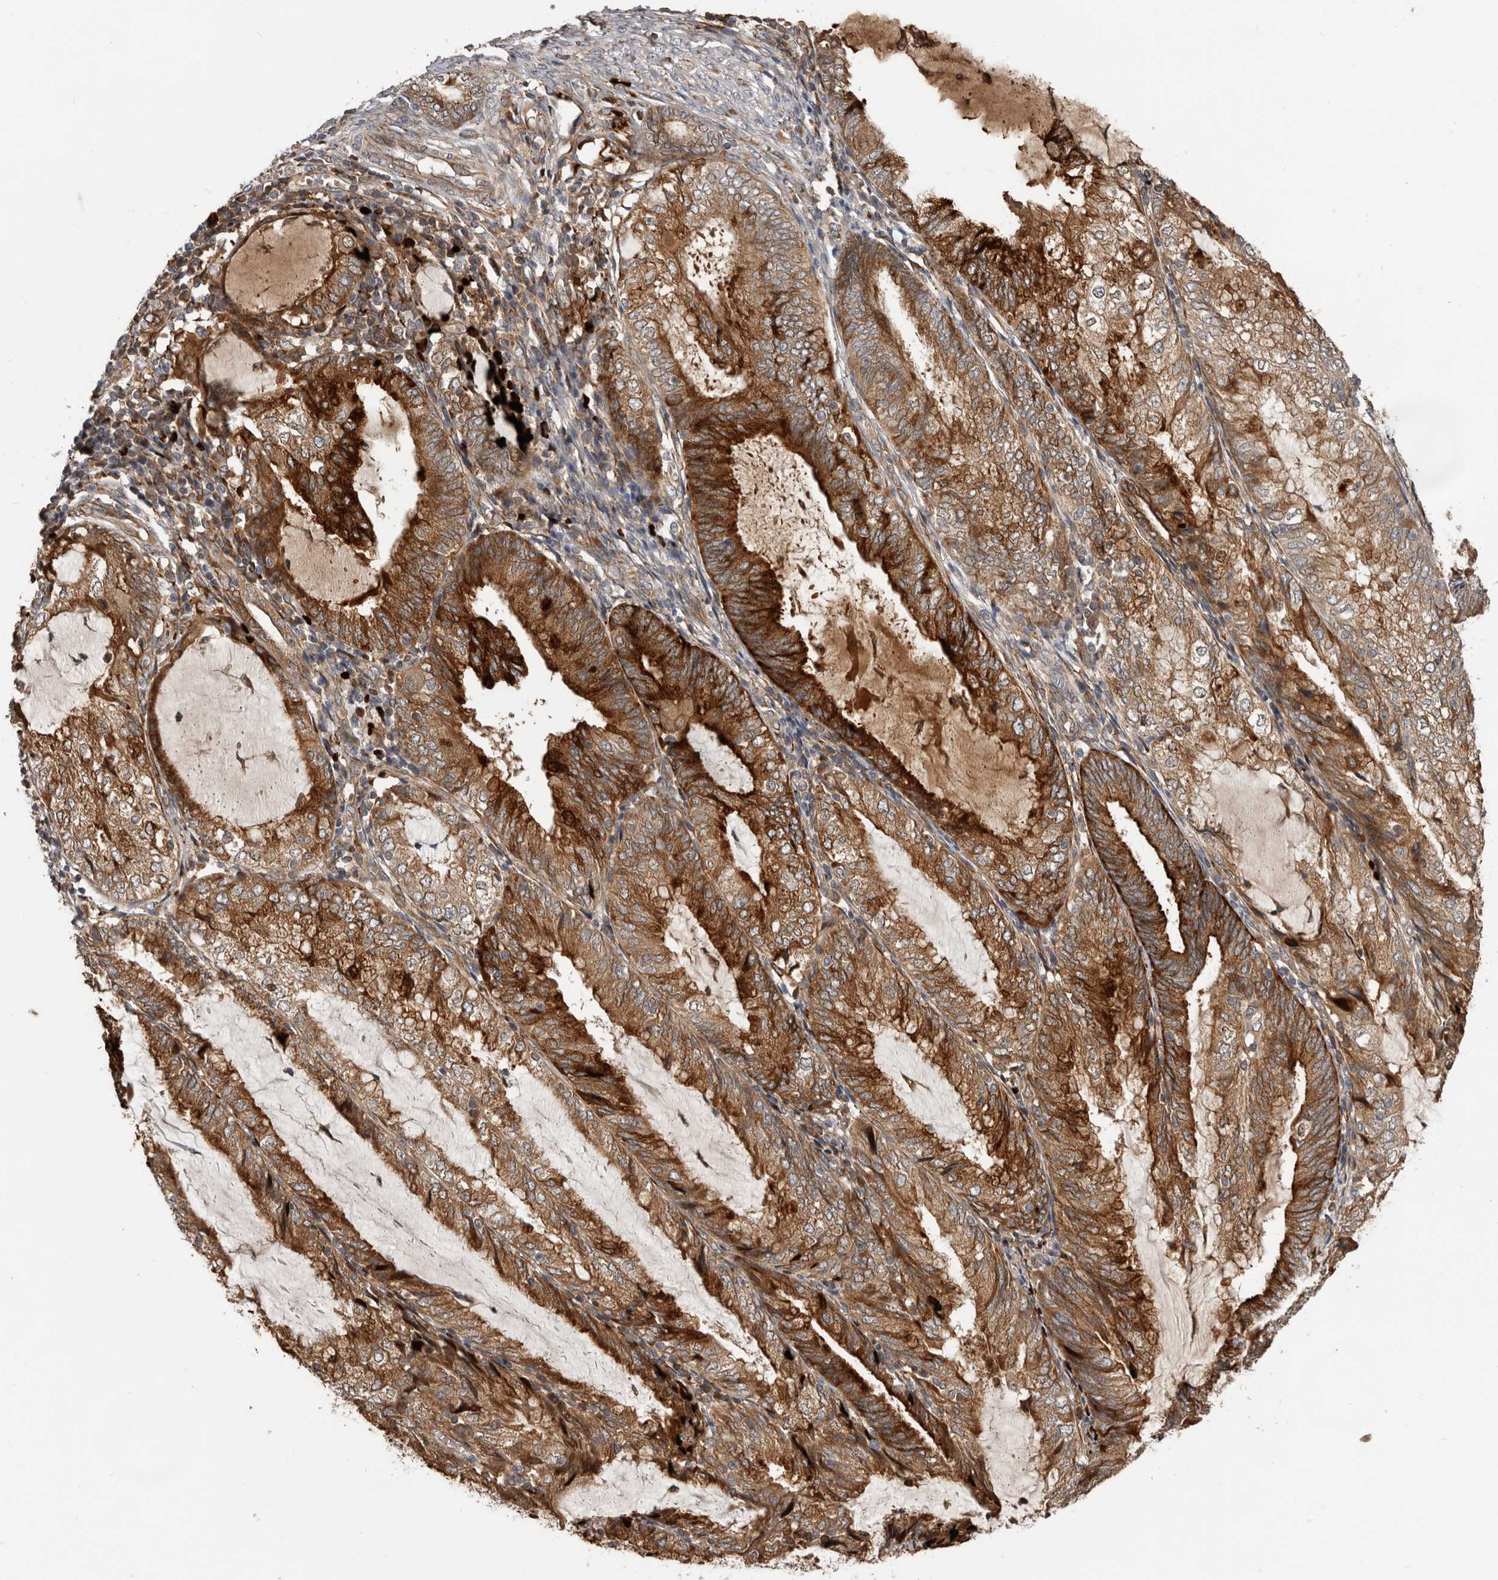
{"staining": {"intensity": "strong", "quantity": ">75%", "location": "cytoplasmic/membranous"}, "tissue": "endometrial cancer", "cell_type": "Tumor cells", "image_type": "cancer", "snomed": [{"axis": "morphology", "description": "Adenocarcinoma, NOS"}, {"axis": "topography", "description": "Endometrium"}], "caption": "Immunohistochemistry image of human adenocarcinoma (endometrial) stained for a protein (brown), which demonstrates high levels of strong cytoplasmic/membranous positivity in about >75% of tumor cells.", "gene": "MTF1", "patient": {"sex": "female", "age": 81}}